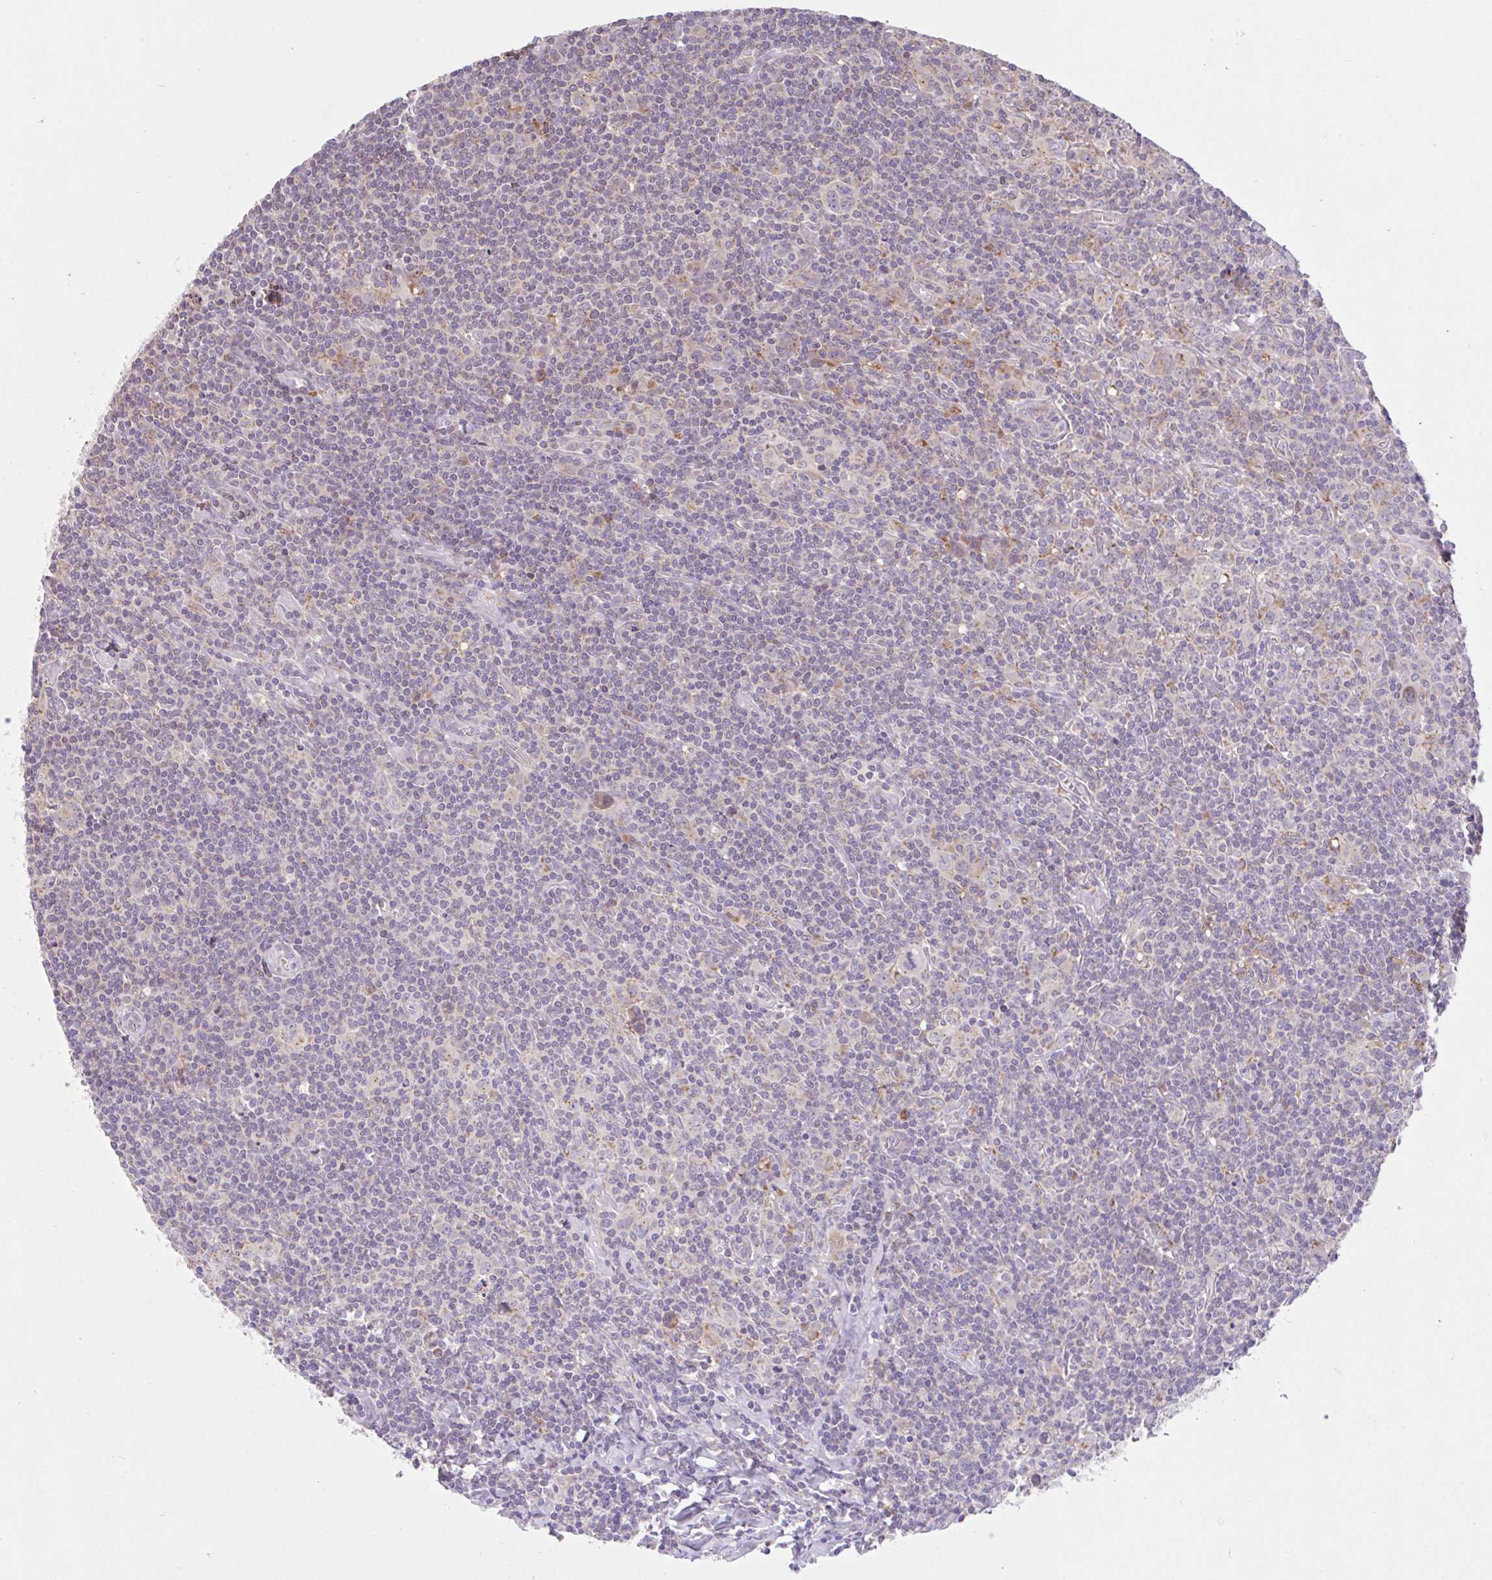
{"staining": {"intensity": "negative", "quantity": "none", "location": "none"}, "tissue": "lymphoma", "cell_type": "Tumor cells", "image_type": "cancer", "snomed": [{"axis": "morphology", "description": "Hodgkin's disease, NOS"}, {"axis": "topography", "description": "Lymph node"}], "caption": "Hodgkin's disease stained for a protein using IHC demonstrates no staining tumor cells.", "gene": "RALBP1", "patient": {"sex": "female", "age": 18}}